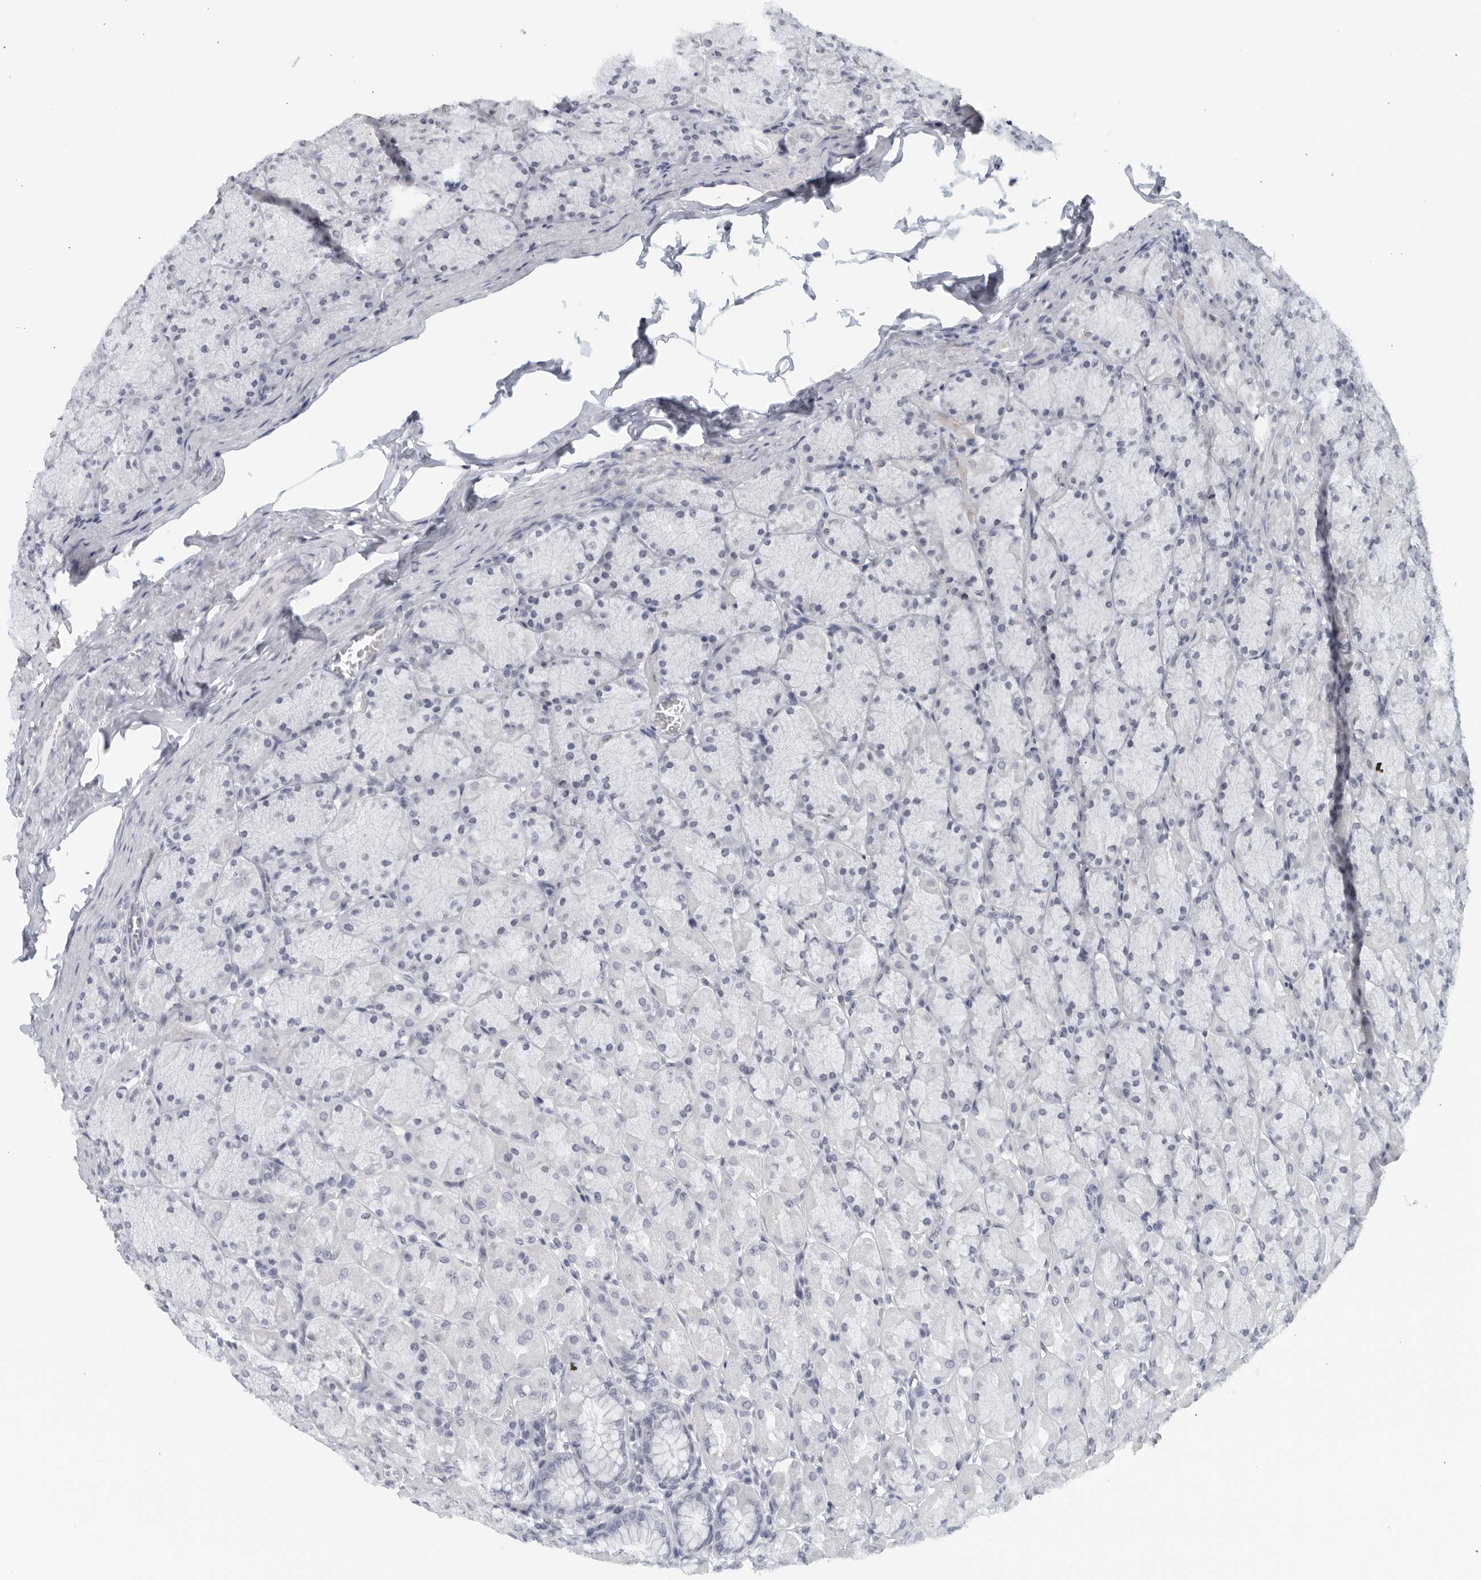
{"staining": {"intensity": "negative", "quantity": "none", "location": "none"}, "tissue": "stomach", "cell_type": "Glandular cells", "image_type": "normal", "snomed": [{"axis": "morphology", "description": "Normal tissue, NOS"}, {"axis": "topography", "description": "Stomach, upper"}], "caption": "This is a photomicrograph of immunohistochemistry staining of unremarkable stomach, which shows no positivity in glandular cells.", "gene": "MATN1", "patient": {"sex": "female", "age": 56}}